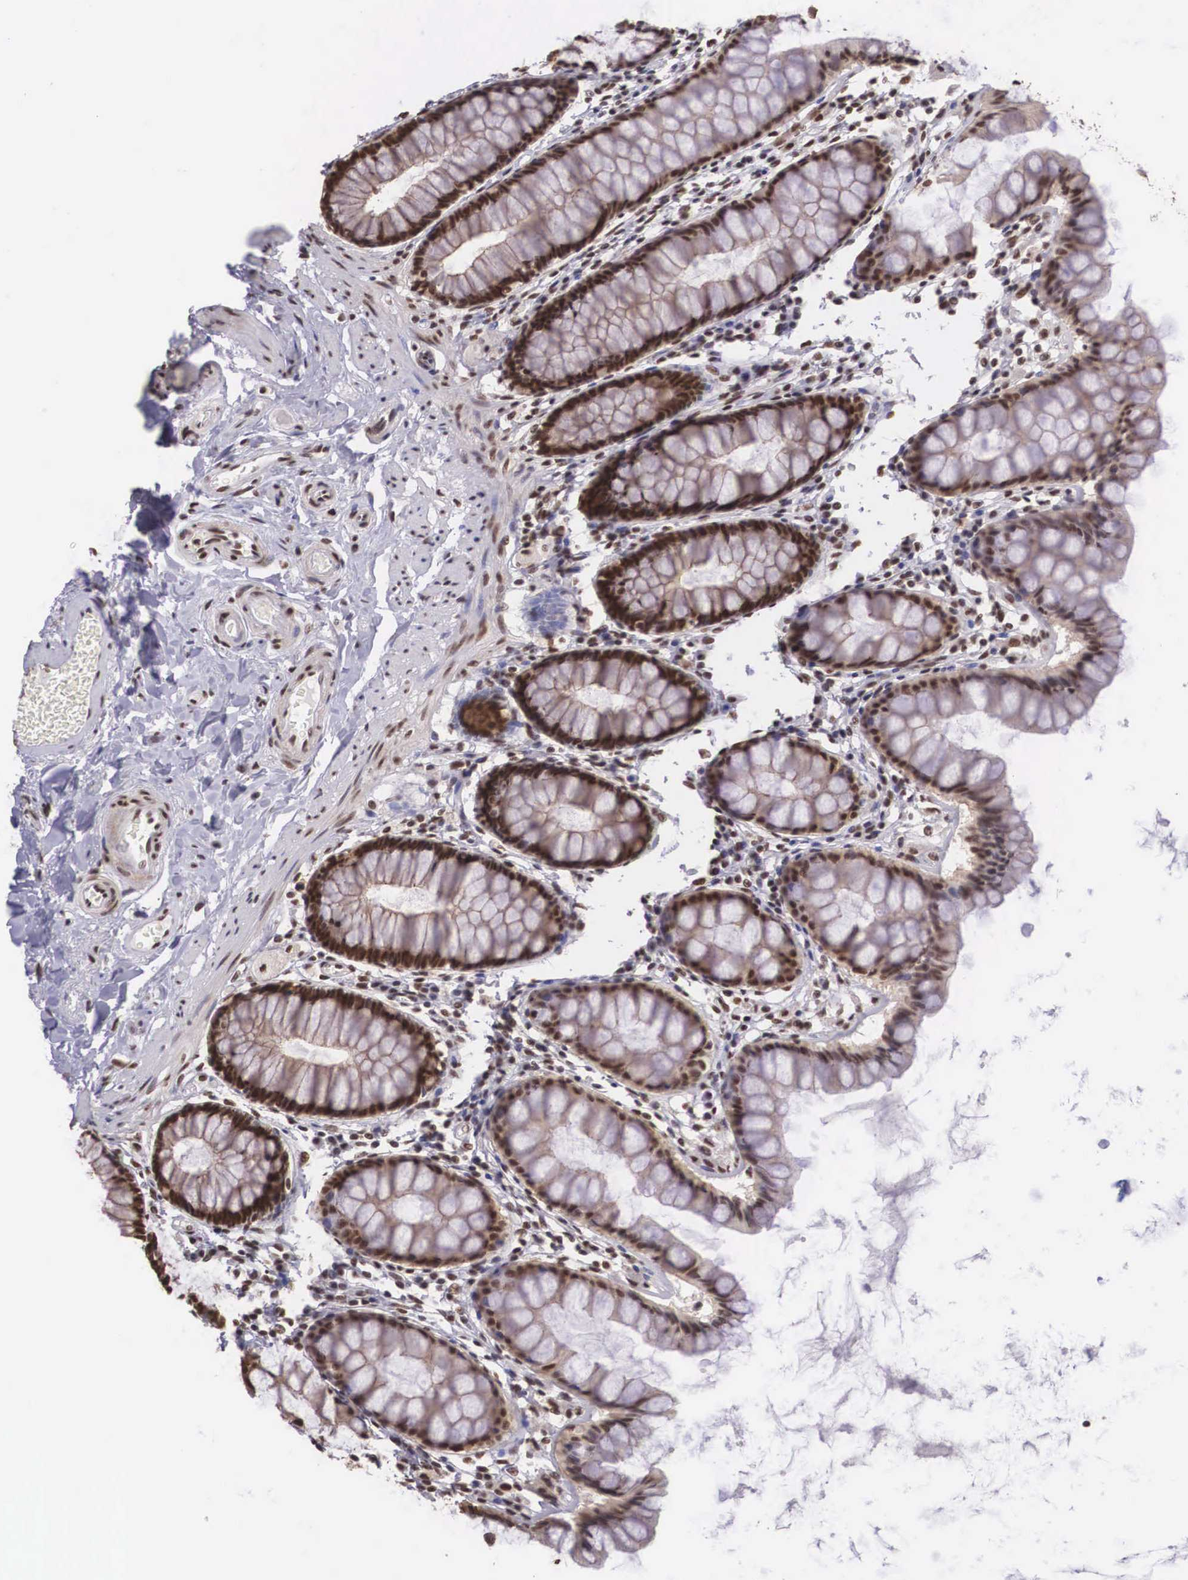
{"staining": {"intensity": "strong", "quantity": ">75%", "location": "nuclear"}, "tissue": "rectum", "cell_type": "Glandular cells", "image_type": "normal", "snomed": [{"axis": "morphology", "description": "Normal tissue, NOS"}, {"axis": "topography", "description": "Rectum"}], "caption": "Strong nuclear expression for a protein is seen in about >75% of glandular cells of unremarkable rectum using immunohistochemistry.", "gene": "POLR2F", "patient": {"sex": "male", "age": 86}}